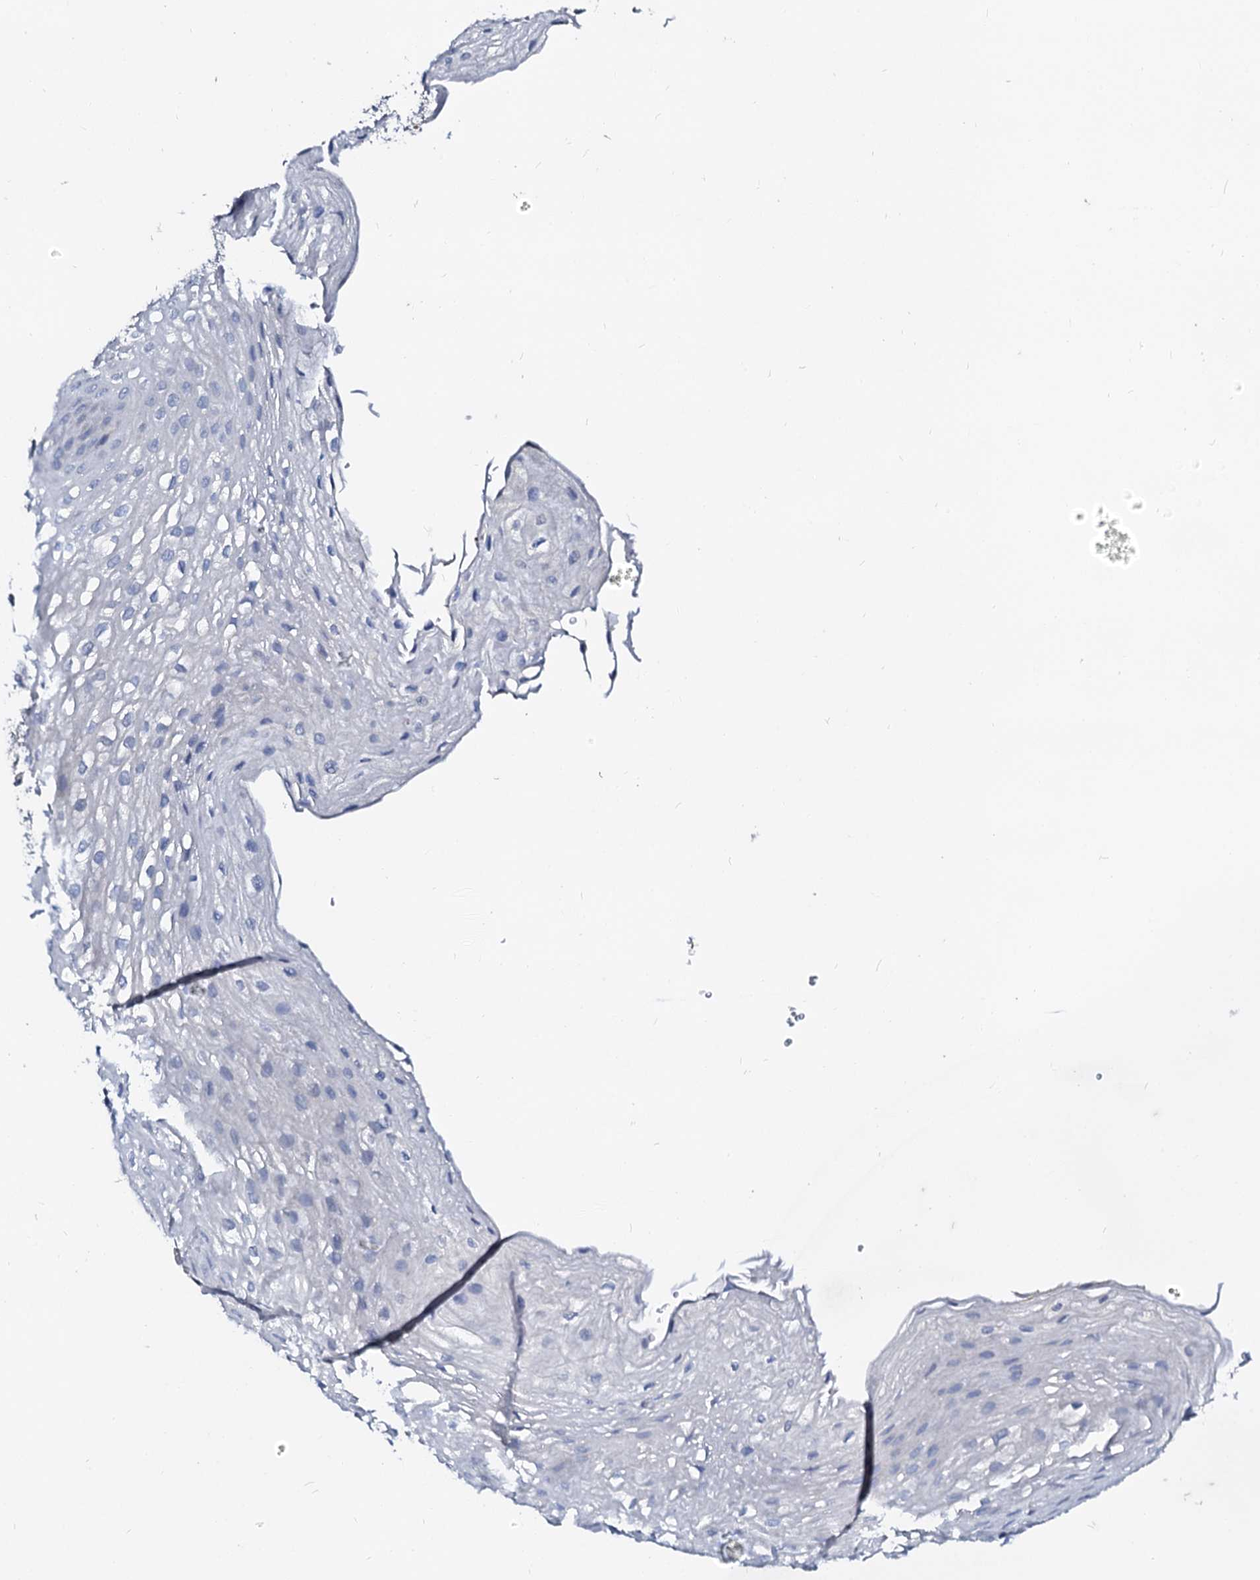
{"staining": {"intensity": "negative", "quantity": "none", "location": "none"}, "tissue": "esophagus", "cell_type": "Squamous epithelial cells", "image_type": "normal", "snomed": [{"axis": "morphology", "description": "Normal tissue, NOS"}, {"axis": "topography", "description": "Esophagus"}], "caption": "Squamous epithelial cells show no significant protein expression in benign esophagus.", "gene": "RAB27A", "patient": {"sex": "female", "age": 66}}